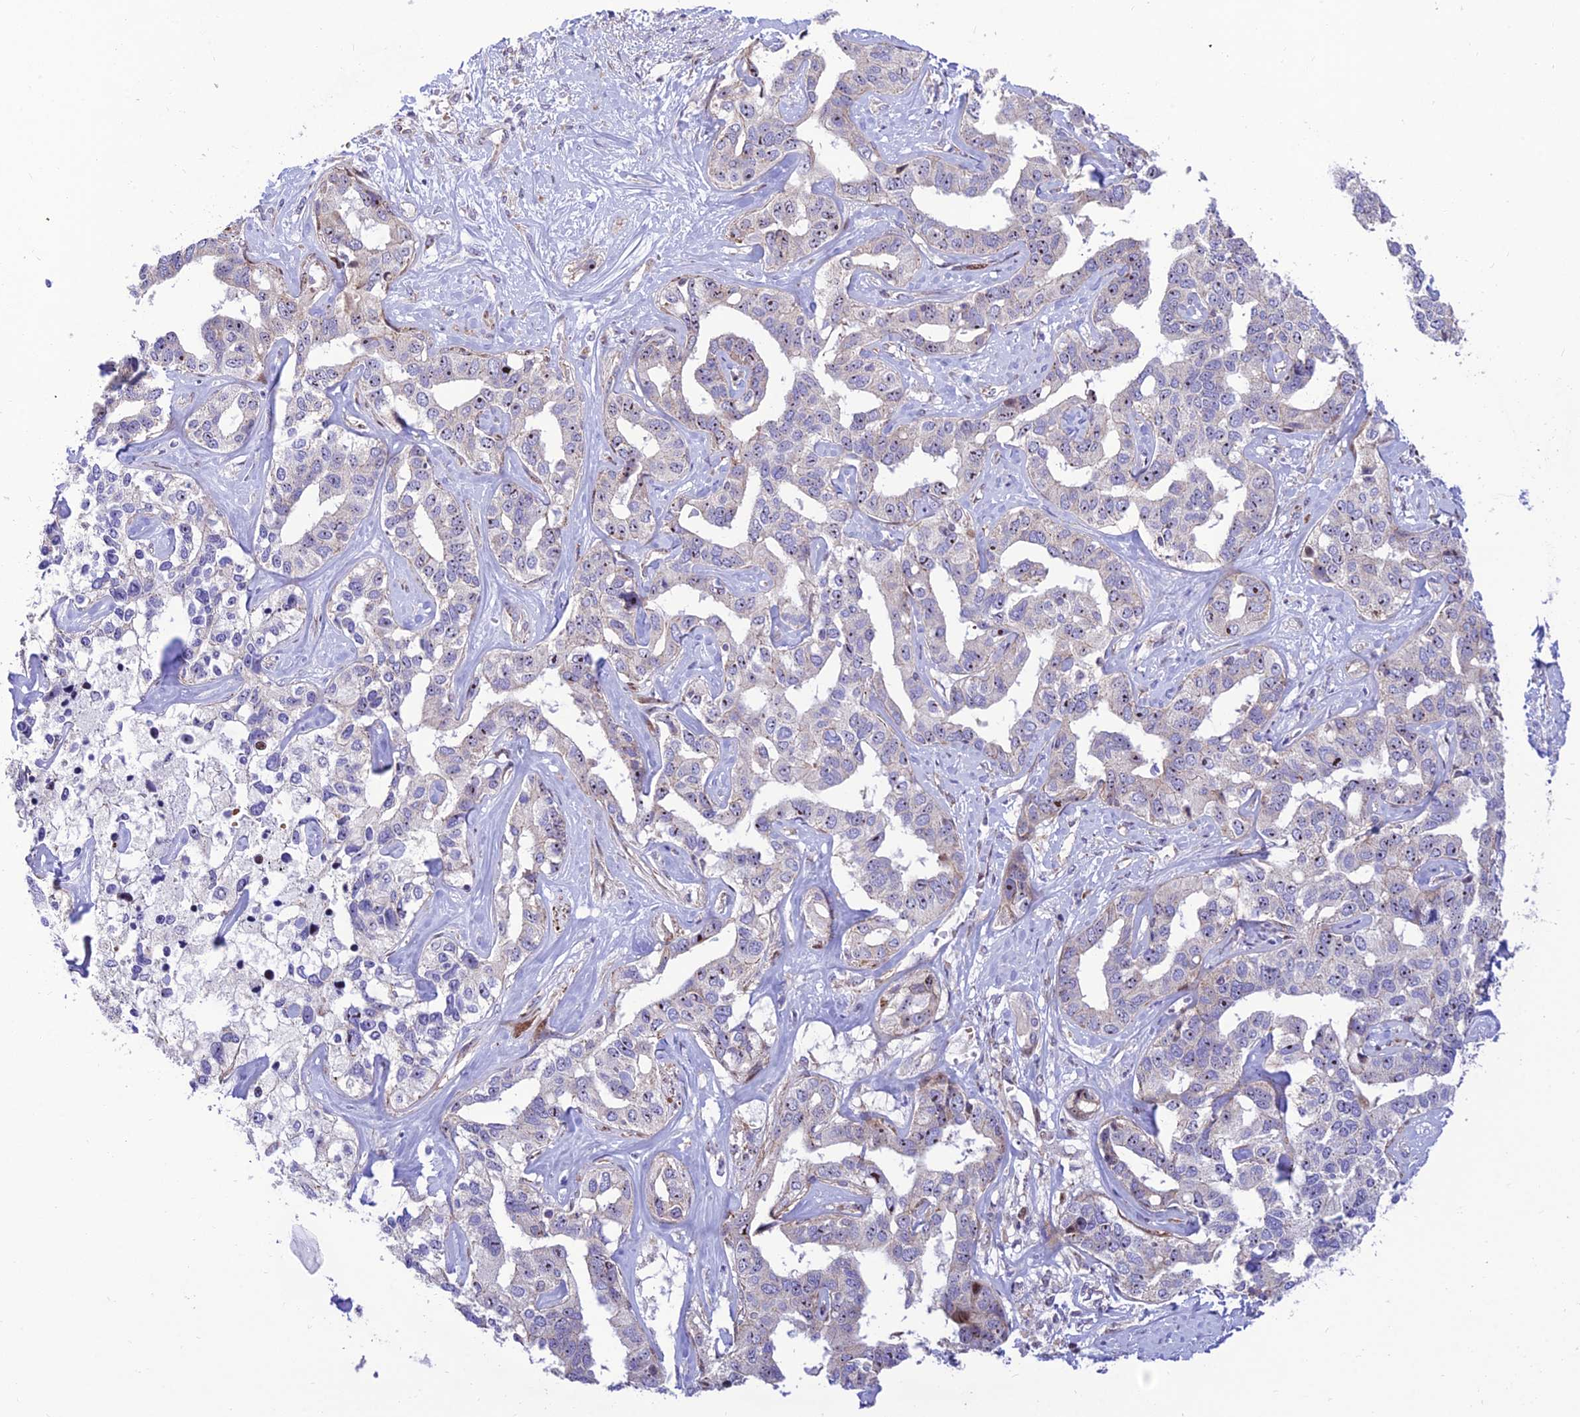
{"staining": {"intensity": "moderate", "quantity": "<25%", "location": "nuclear"}, "tissue": "liver cancer", "cell_type": "Tumor cells", "image_type": "cancer", "snomed": [{"axis": "morphology", "description": "Cholangiocarcinoma"}, {"axis": "topography", "description": "Liver"}], "caption": "This histopathology image demonstrates IHC staining of human liver cancer, with low moderate nuclear positivity in about <25% of tumor cells.", "gene": "KBTBD7", "patient": {"sex": "male", "age": 59}}